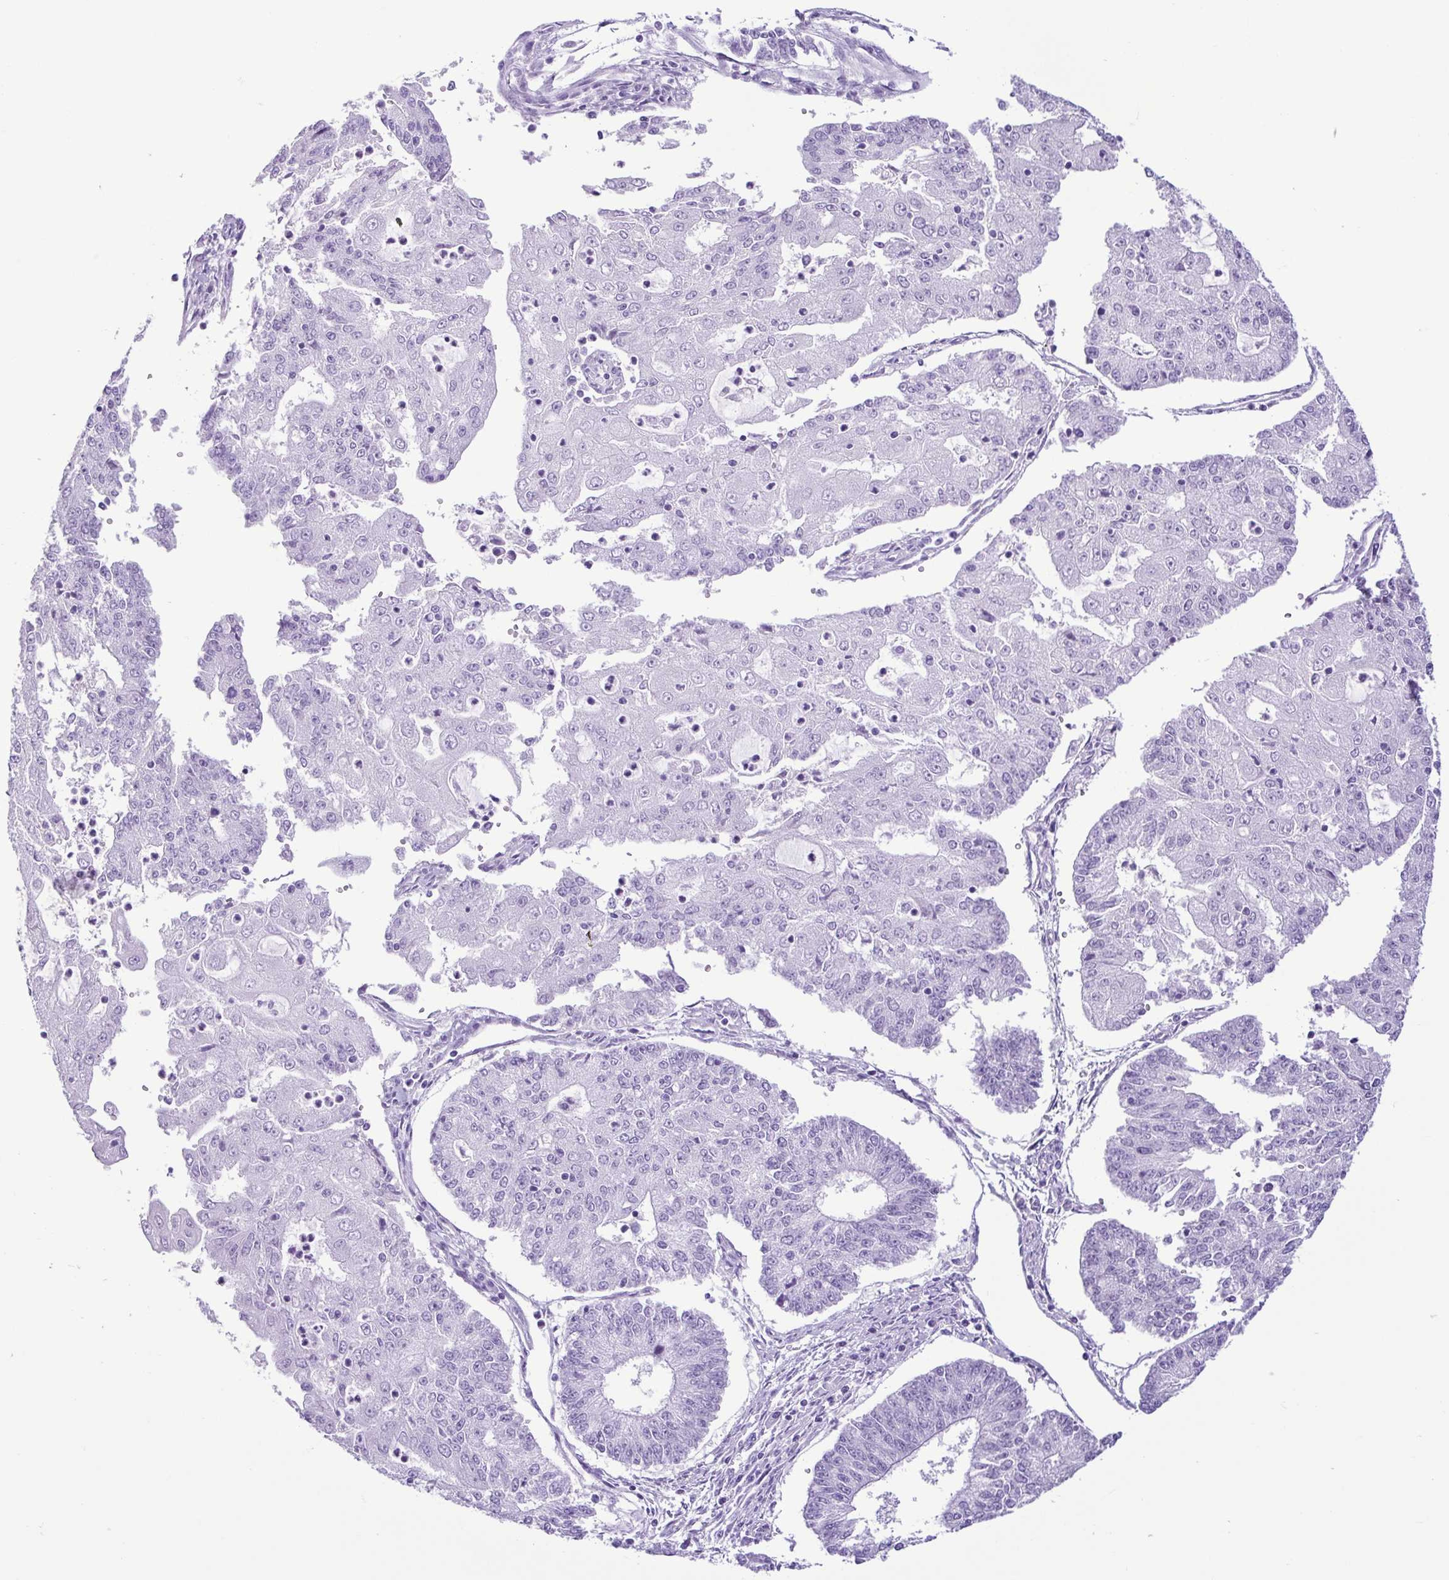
{"staining": {"intensity": "negative", "quantity": "none", "location": "none"}, "tissue": "endometrial cancer", "cell_type": "Tumor cells", "image_type": "cancer", "snomed": [{"axis": "morphology", "description": "Adenocarcinoma, NOS"}, {"axis": "topography", "description": "Endometrium"}], "caption": "This is a micrograph of immunohistochemistry (IHC) staining of endometrial cancer, which shows no staining in tumor cells.", "gene": "SPATA16", "patient": {"sex": "female", "age": 56}}